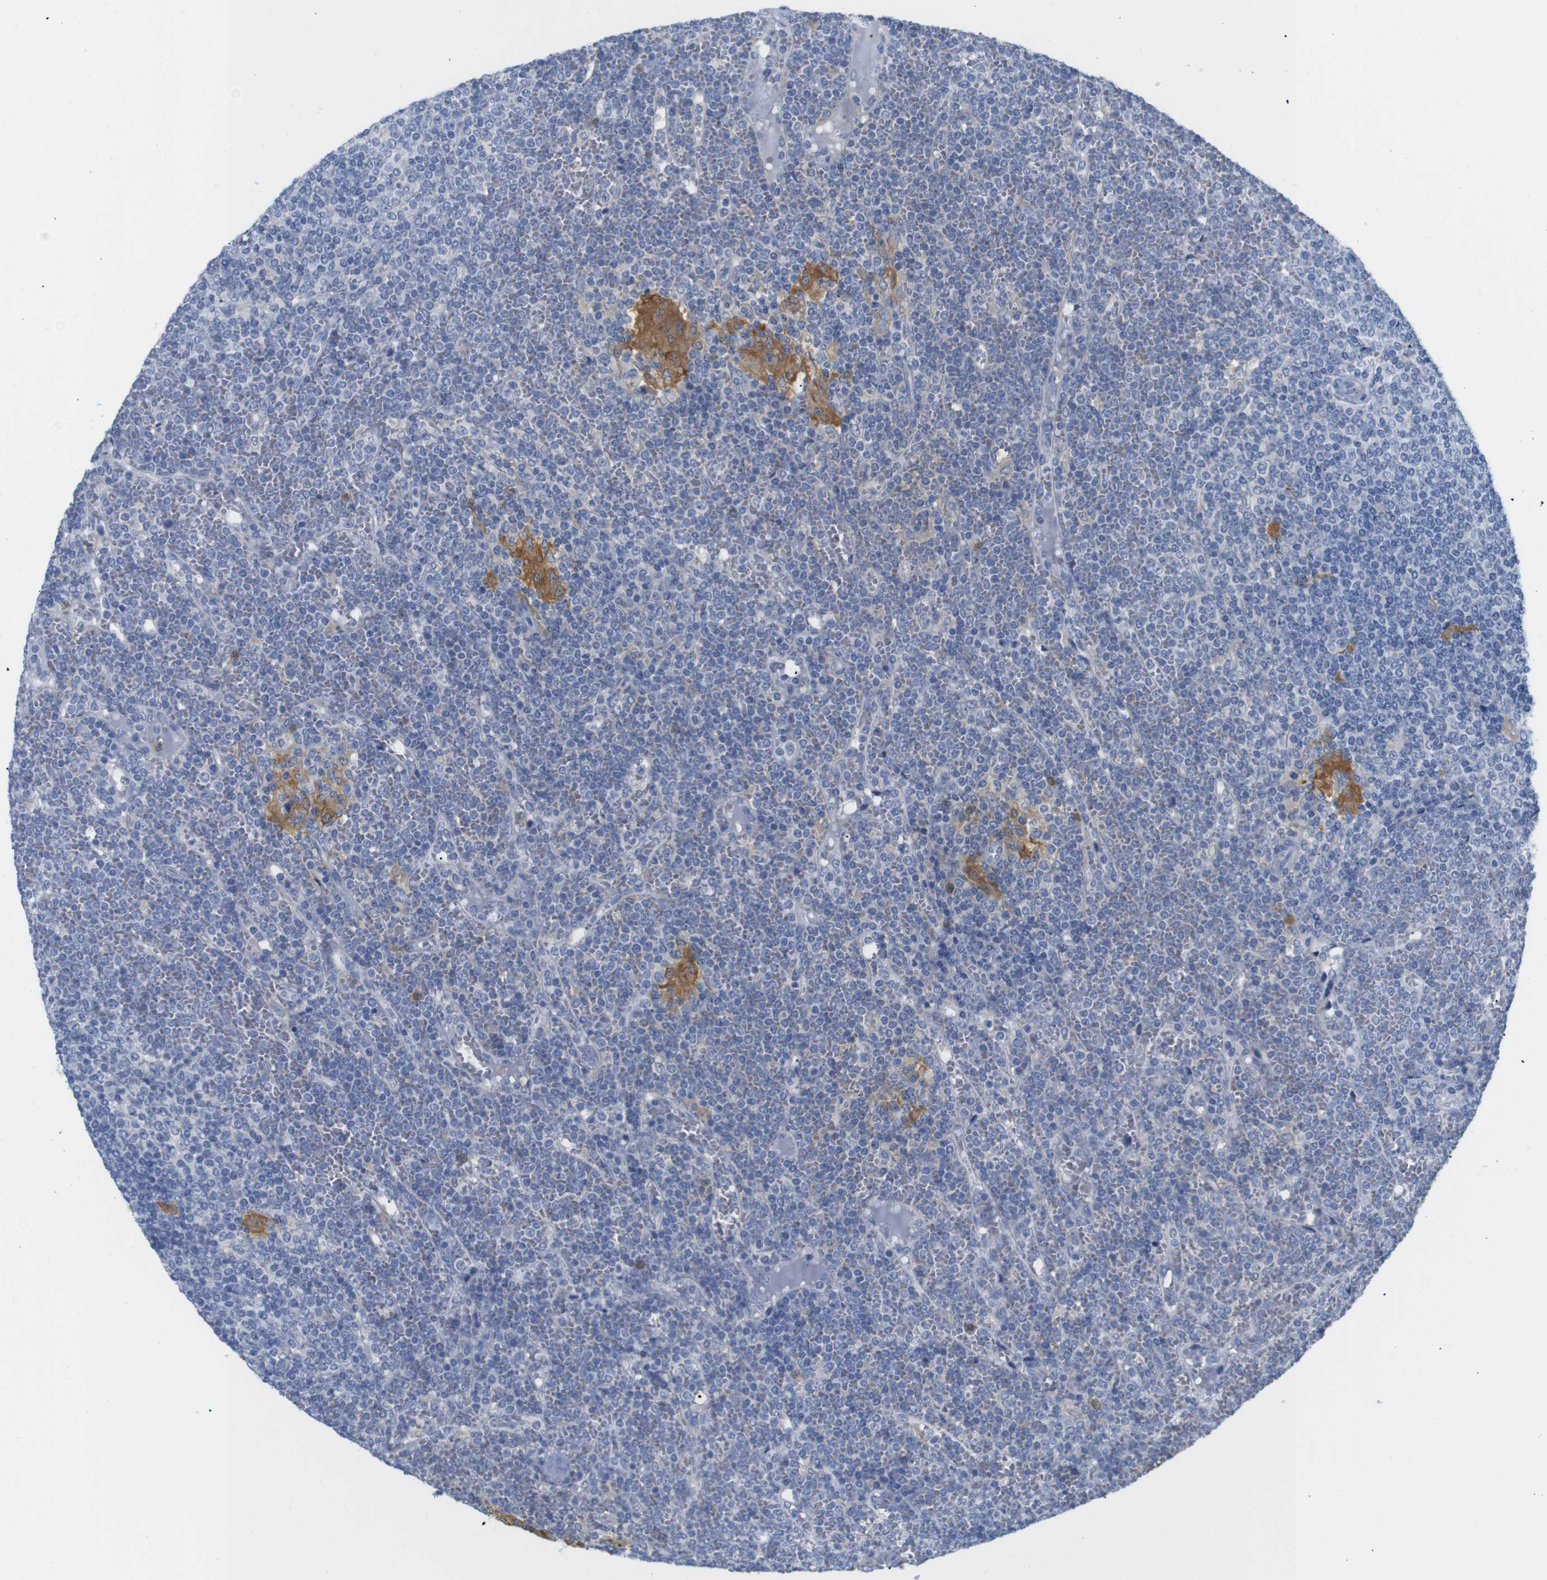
{"staining": {"intensity": "negative", "quantity": "none", "location": "none"}, "tissue": "lymphoma", "cell_type": "Tumor cells", "image_type": "cancer", "snomed": [{"axis": "morphology", "description": "Malignant lymphoma, non-Hodgkin's type, Low grade"}, {"axis": "topography", "description": "Spleen"}], "caption": "An immunohistochemistry (IHC) micrograph of lymphoma is shown. There is no staining in tumor cells of lymphoma. Nuclei are stained in blue.", "gene": "NEBL", "patient": {"sex": "female", "age": 19}}